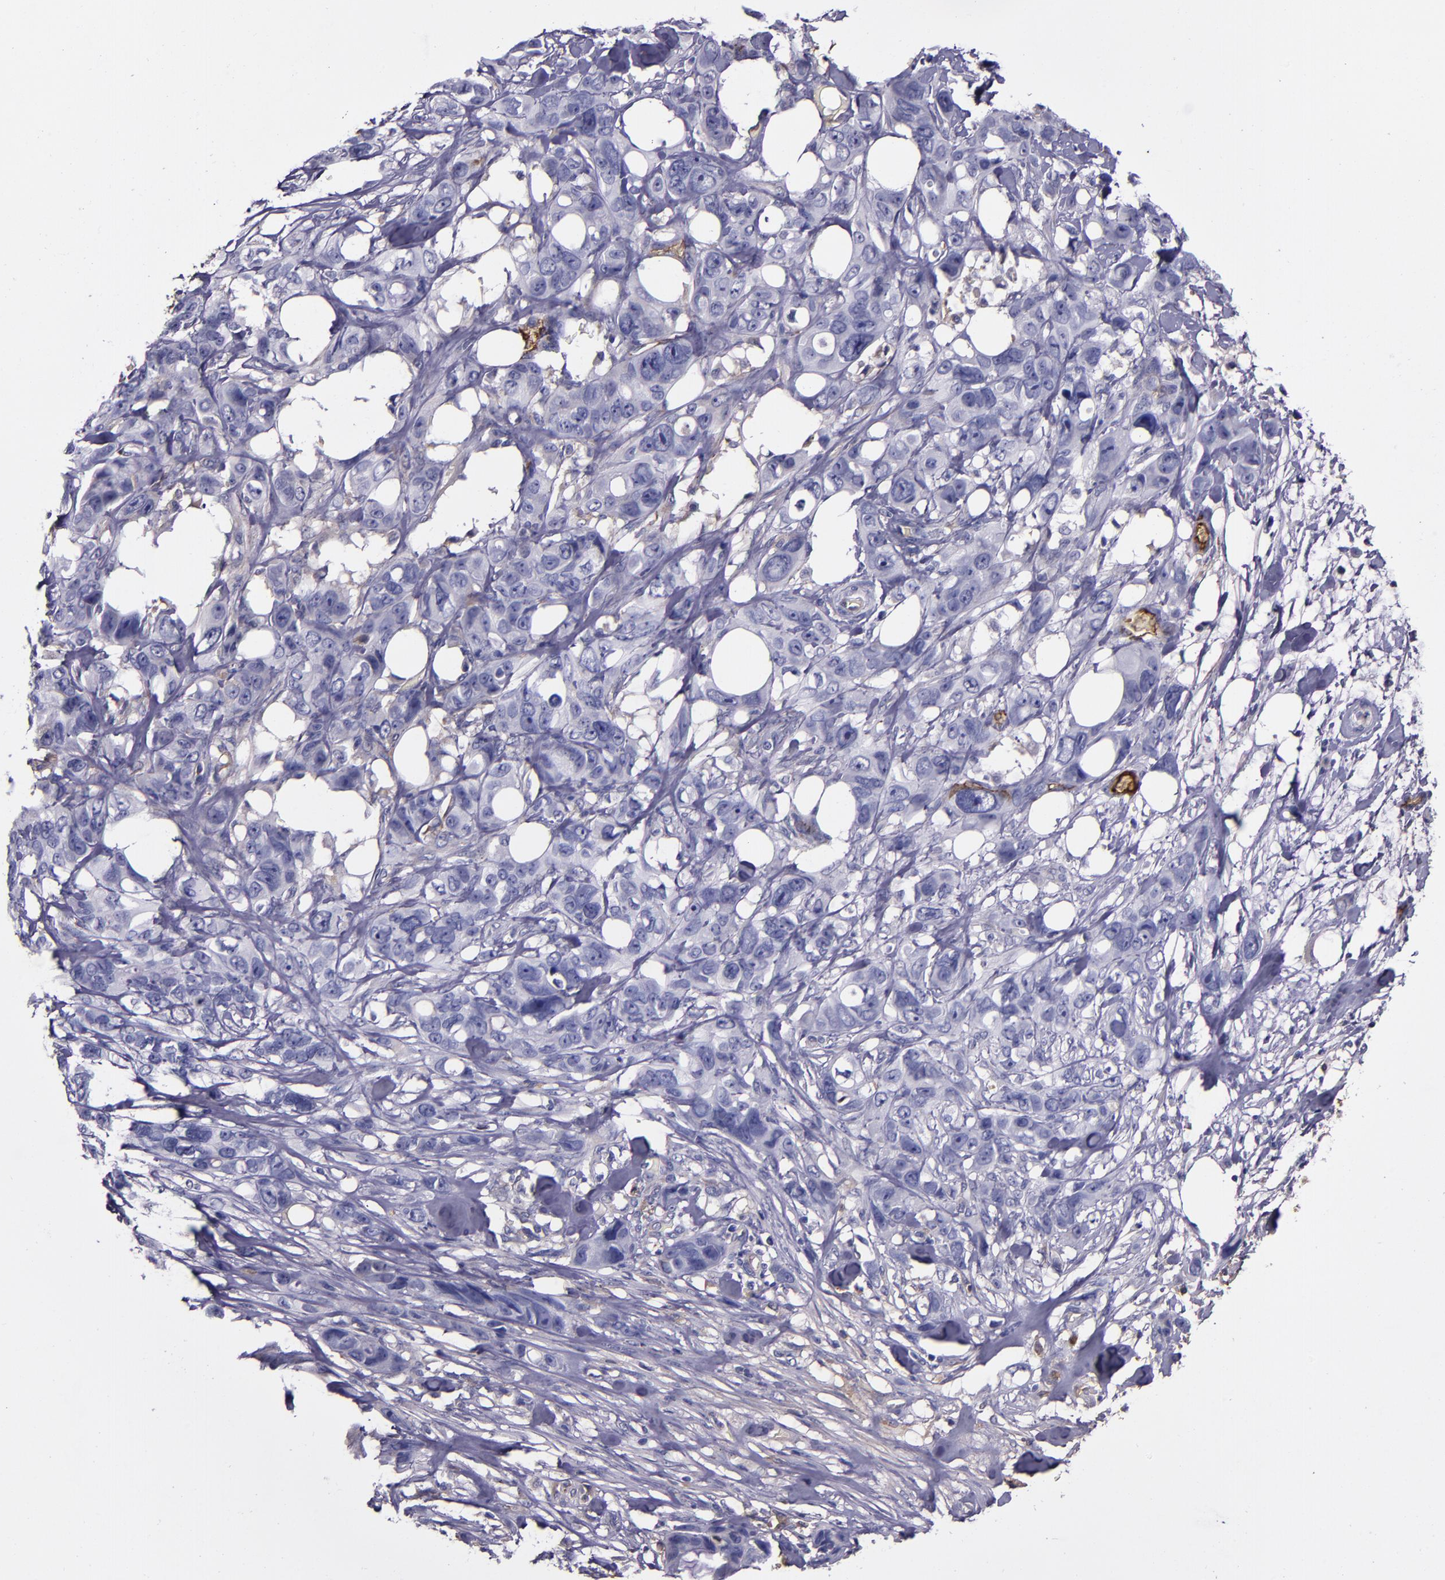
{"staining": {"intensity": "negative", "quantity": "none", "location": "none"}, "tissue": "stomach cancer", "cell_type": "Tumor cells", "image_type": "cancer", "snomed": [{"axis": "morphology", "description": "Adenocarcinoma, NOS"}, {"axis": "topography", "description": "Stomach, upper"}], "caption": "DAB immunohistochemical staining of stomach cancer (adenocarcinoma) shows no significant staining in tumor cells.", "gene": "A2M", "patient": {"sex": "male", "age": 47}}